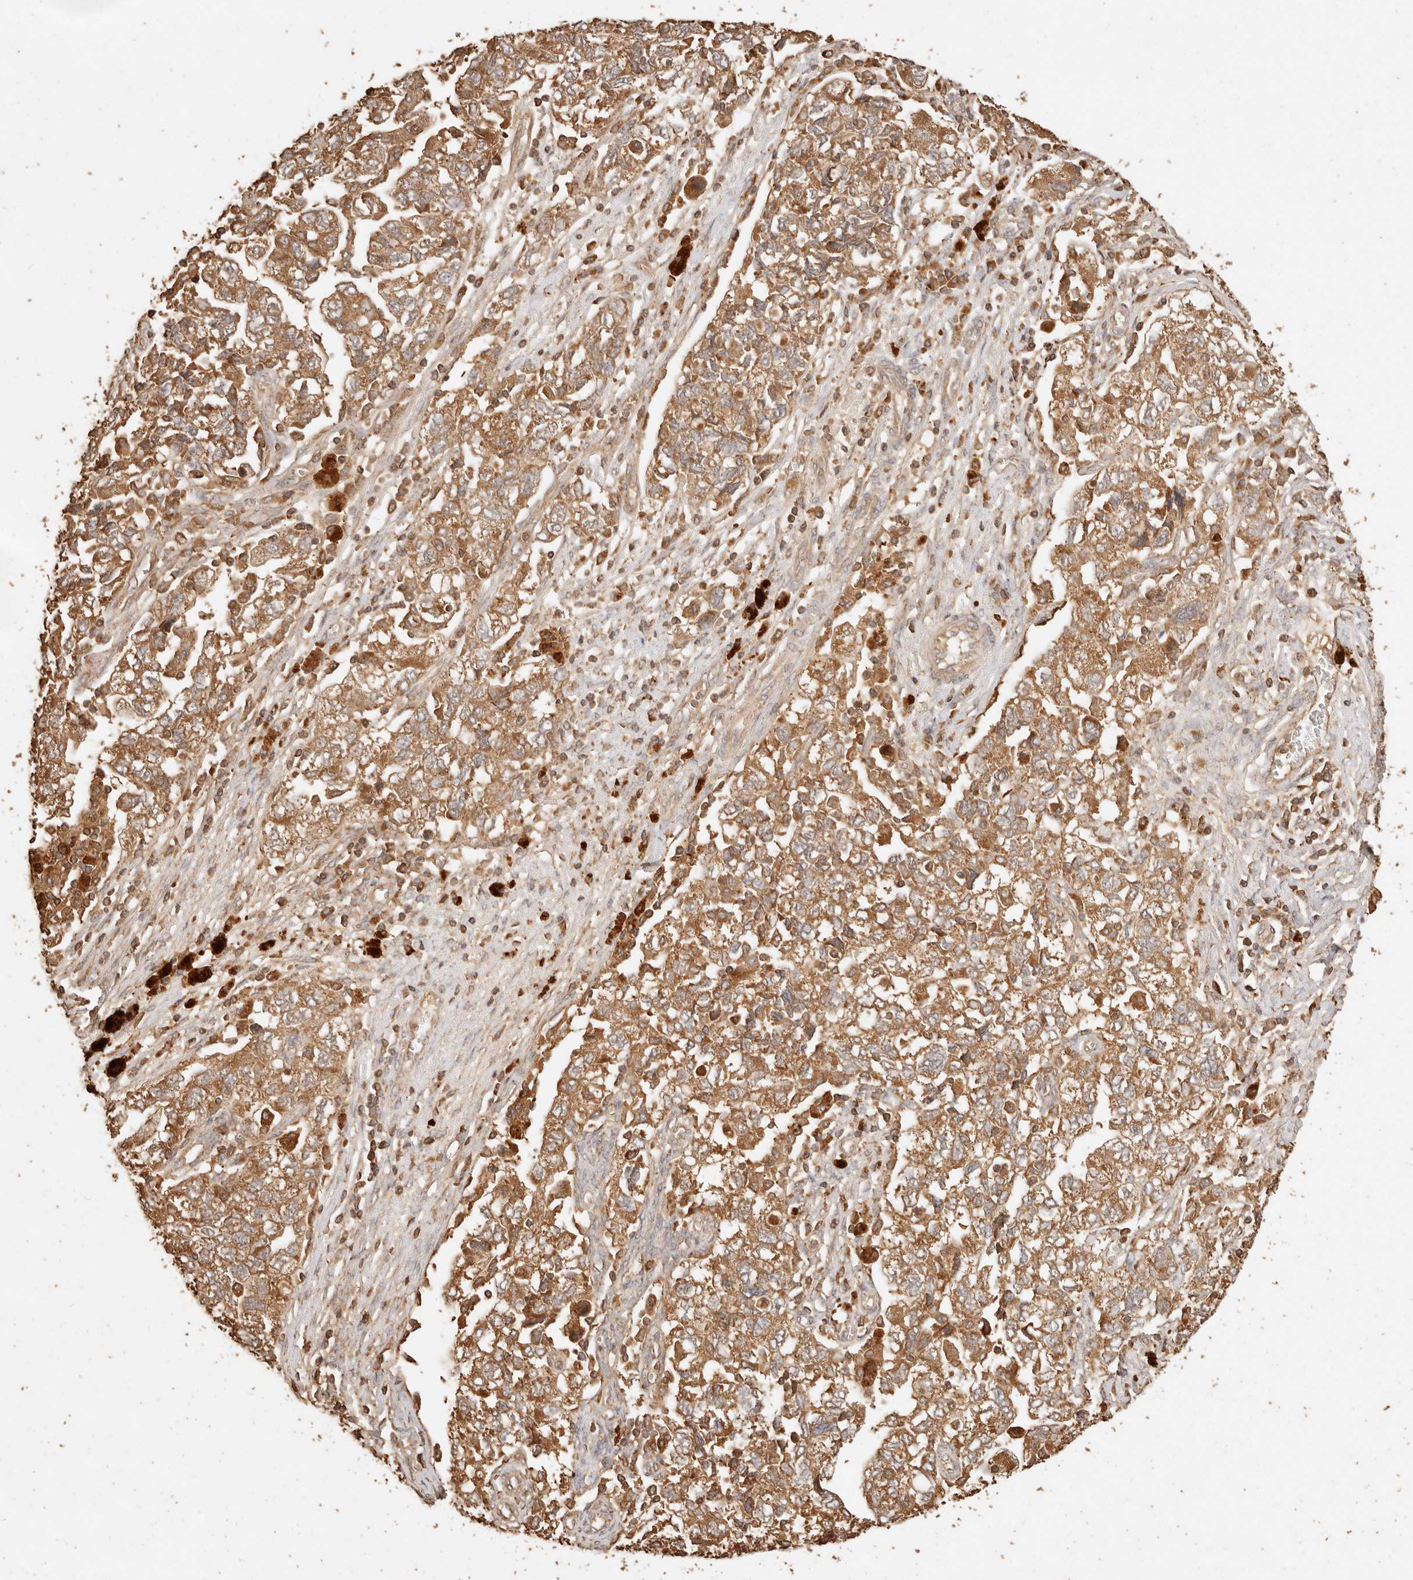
{"staining": {"intensity": "moderate", "quantity": ">75%", "location": "cytoplasmic/membranous"}, "tissue": "ovarian cancer", "cell_type": "Tumor cells", "image_type": "cancer", "snomed": [{"axis": "morphology", "description": "Carcinoma, NOS"}, {"axis": "morphology", "description": "Cystadenocarcinoma, serous, NOS"}, {"axis": "topography", "description": "Ovary"}], "caption": "Immunohistochemistry (DAB (3,3'-diaminobenzidine)) staining of ovarian cancer displays moderate cytoplasmic/membranous protein expression in about >75% of tumor cells.", "gene": "FAM180B", "patient": {"sex": "female", "age": 69}}